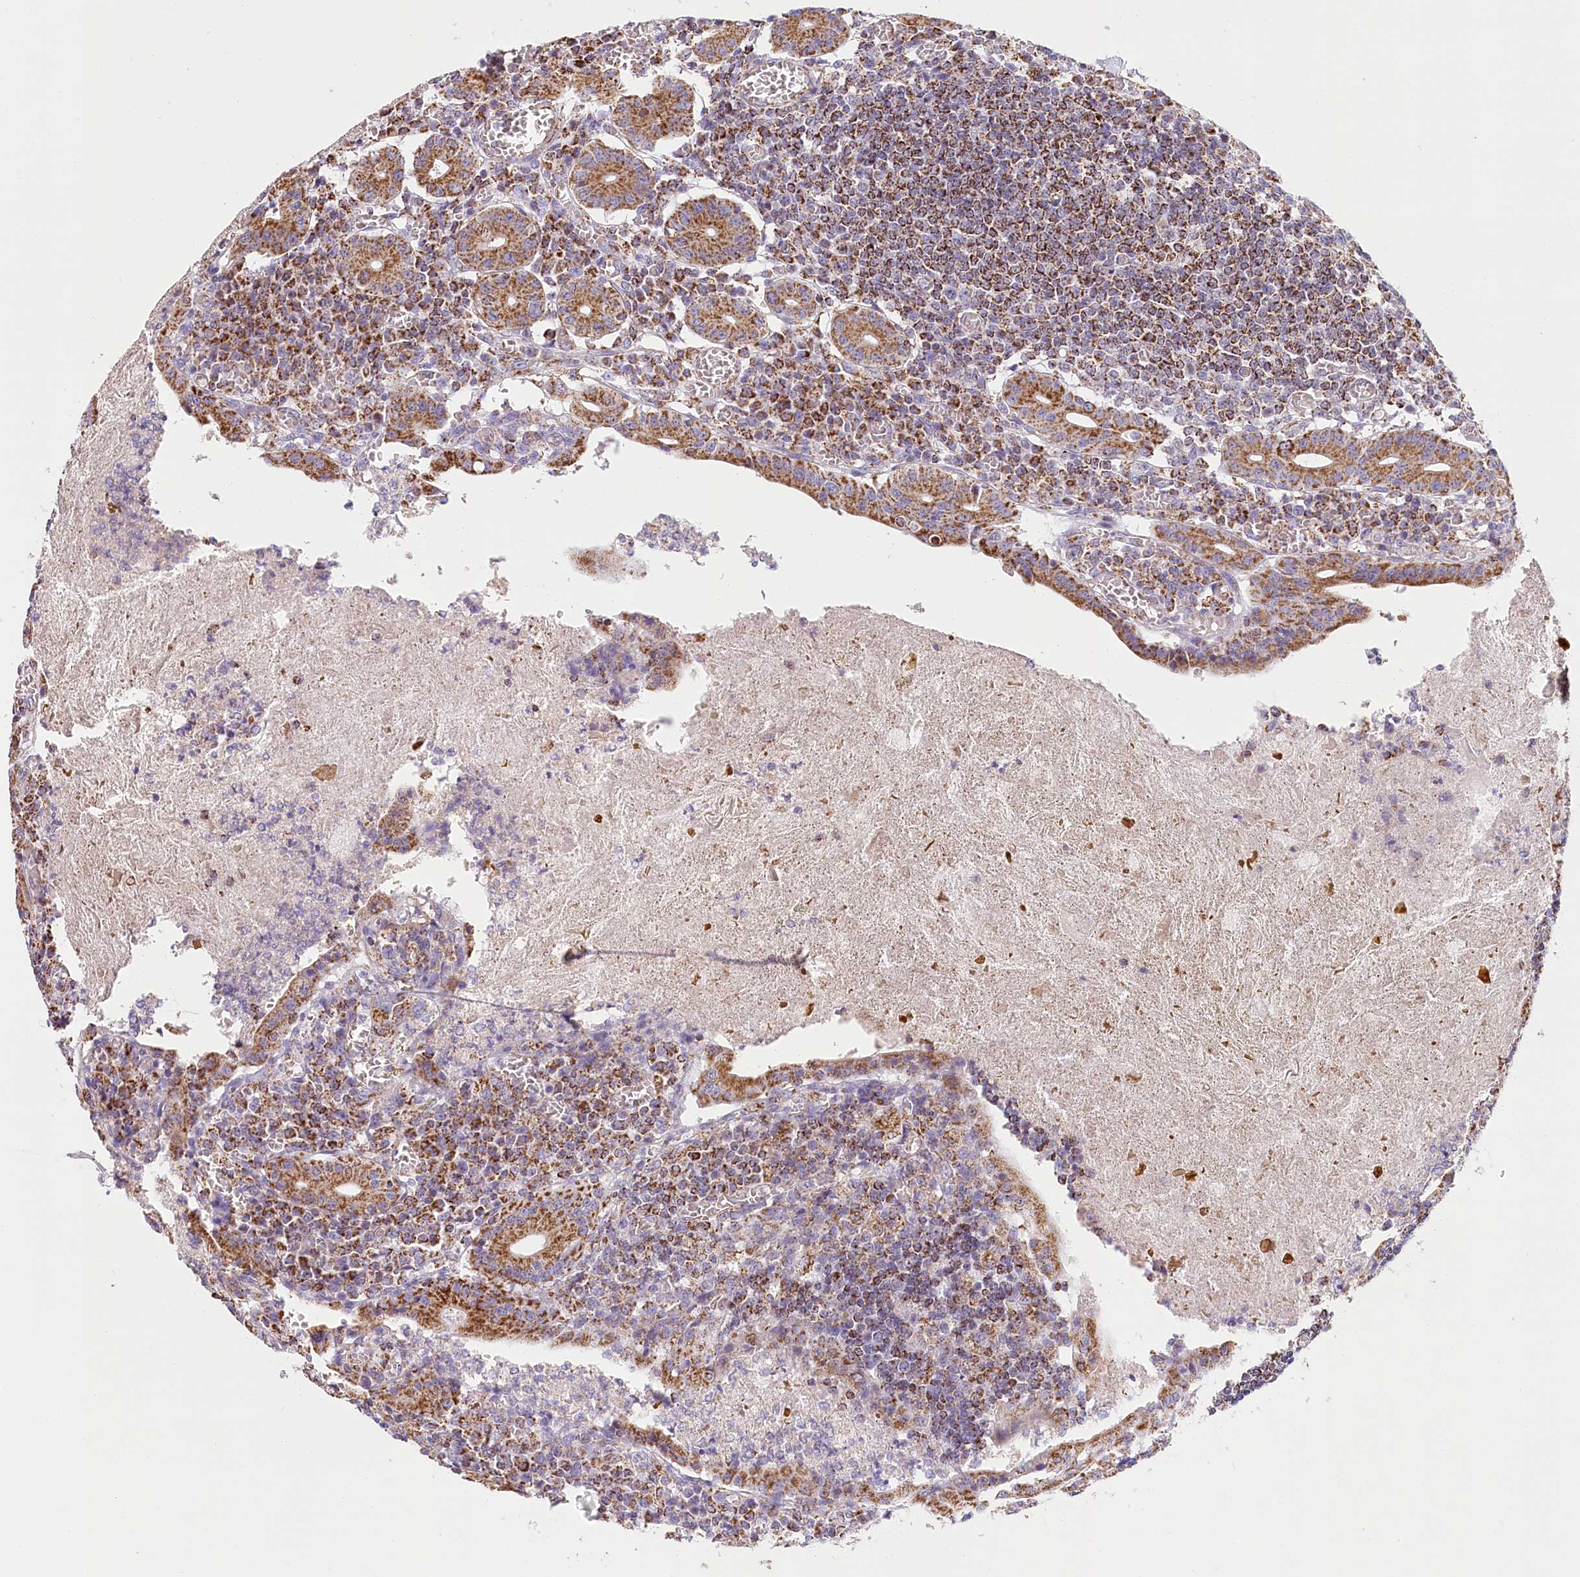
{"staining": {"intensity": "strong", "quantity": ">75%", "location": "cytoplasmic/membranous"}, "tissue": "small intestine", "cell_type": "Glandular cells", "image_type": "normal", "snomed": [{"axis": "morphology", "description": "Normal tissue, NOS"}, {"axis": "morphology", "description": "Cystadenocarcinoma, serous, Metastatic site"}, {"axis": "topography", "description": "Small intestine"}], "caption": "The photomicrograph demonstrates staining of unremarkable small intestine, revealing strong cytoplasmic/membranous protein staining (brown color) within glandular cells.", "gene": "LSS", "patient": {"sex": "female", "age": 61}}